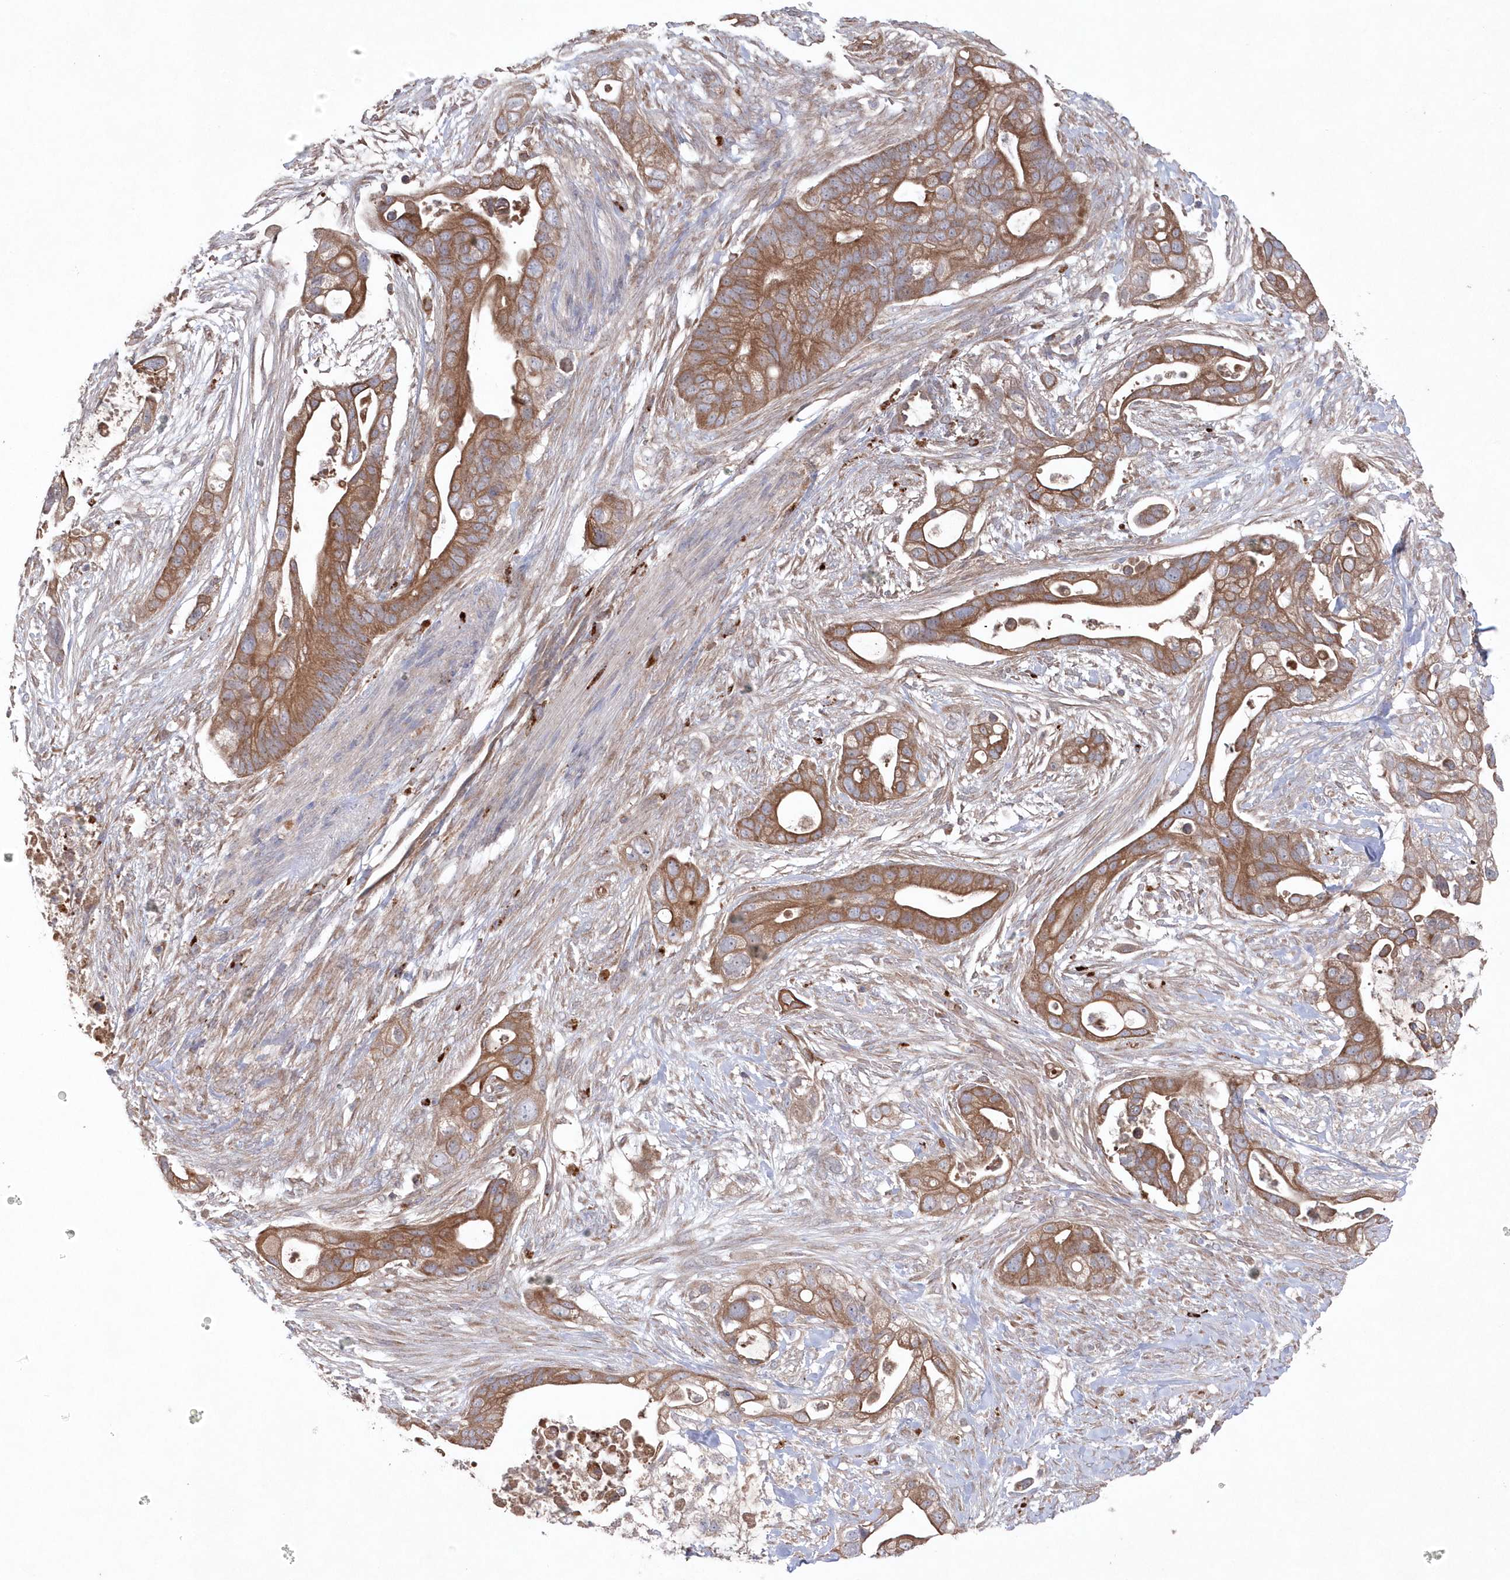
{"staining": {"intensity": "moderate", "quantity": ">75%", "location": "cytoplasmic/membranous"}, "tissue": "pancreatic cancer", "cell_type": "Tumor cells", "image_type": "cancer", "snomed": [{"axis": "morphology", "description": "Adenocarcinoma, NOS"}, {"axis": "topography", "description": "Pancreas"}], "caption": "A brown stain labels moderate cytoplasmic/membranous expression of a protein in human pancreatic cancer (adenocarcinoma) tumor cells. (Stains: DAB (3,3'-diaminobenzidine) in brown, nuclei in blue, Microscopy: brightfield microscopy at high magnification).", "gene": "ASNSD1", "patient": {"sex": "male", "age": 53}}